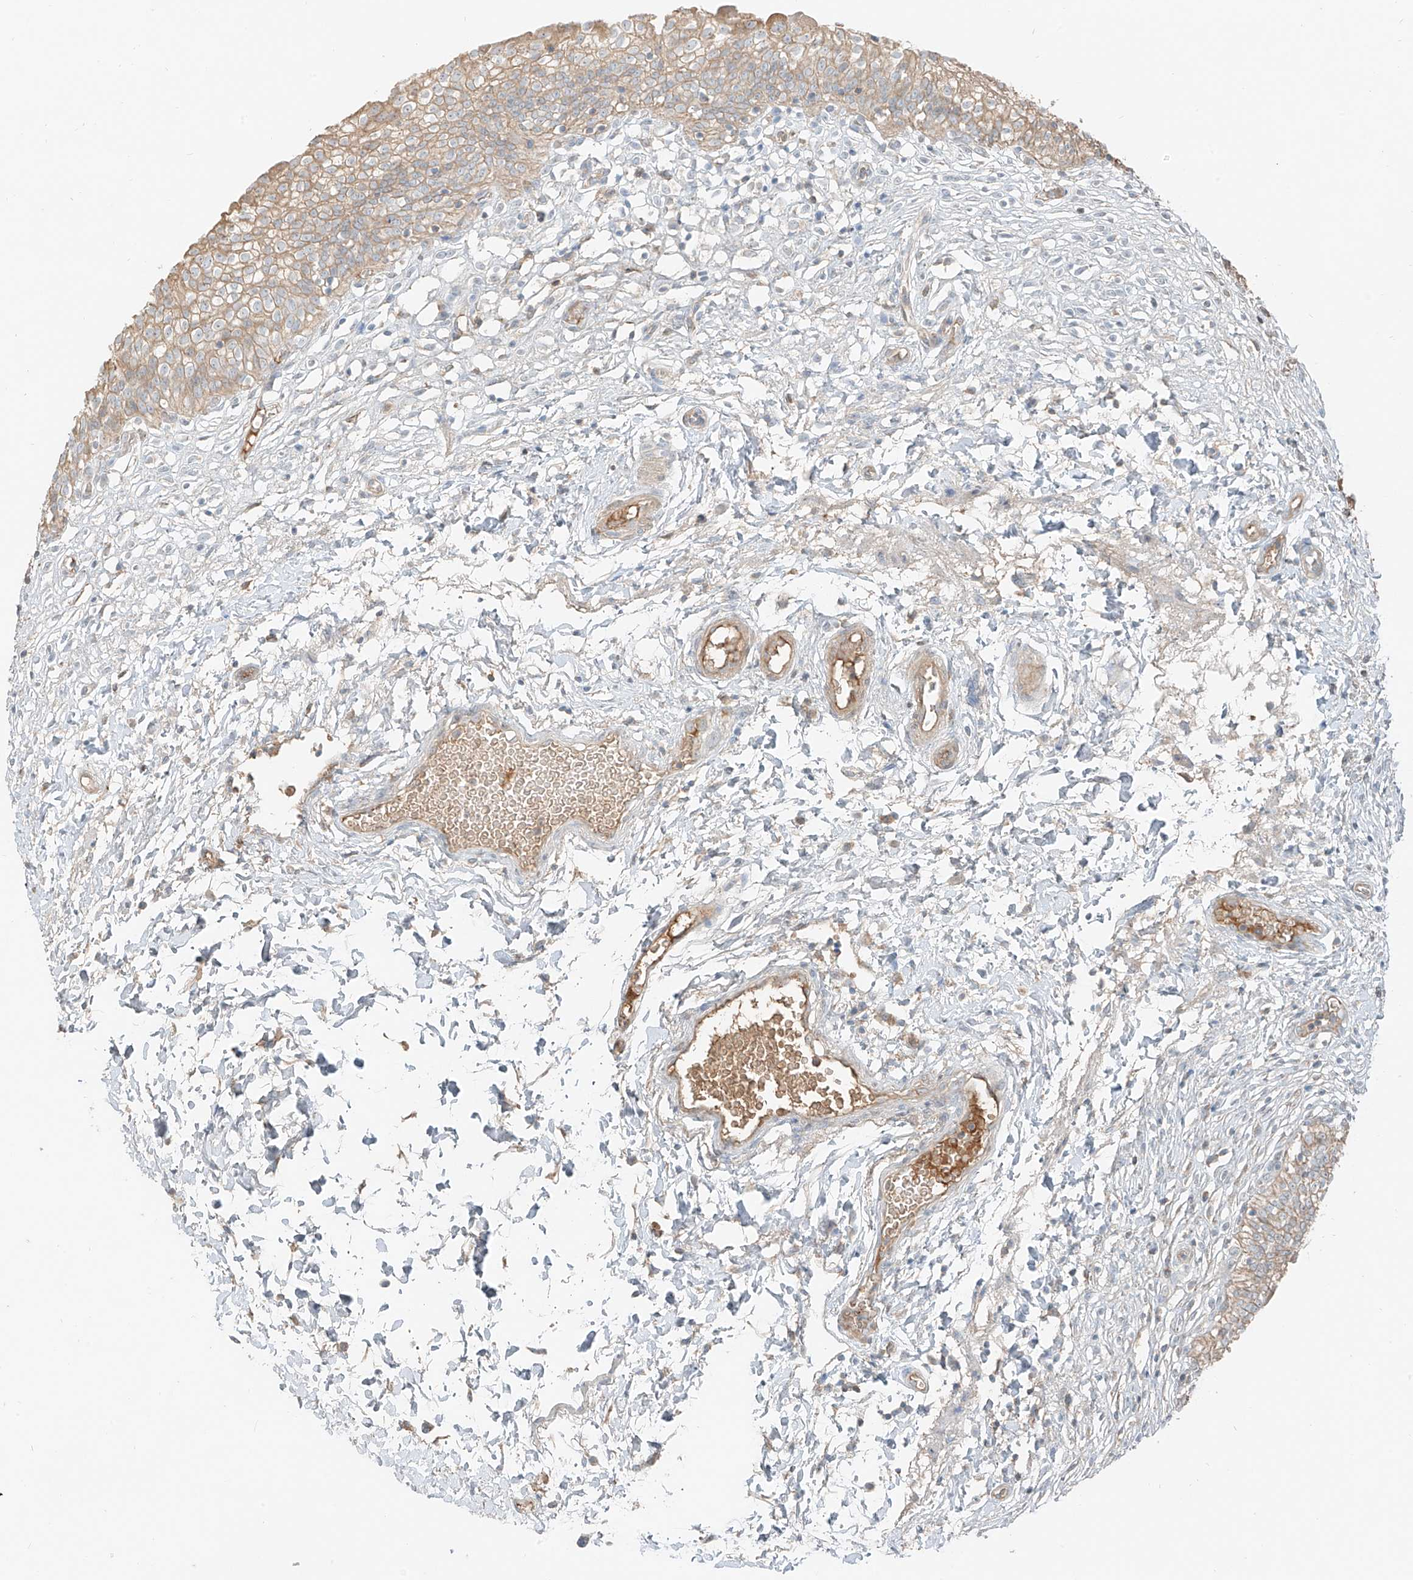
{"staining": {"intensity": "weak", "quantity": ">75%", "location": "cytoplasmic/membranous"}, "tissue": "urinary bladder", "cell_type": "Urothelial cells", "image_type": "normal", "snomed": [{"axis": "morphology", "description": "Normal tissue, NOS"}, {"axis": "topography", "description": "Urinary bladder"}], "caption": "Immunohistochemistry (DAB) staining of unremarkable urinary bladder reveals weak cytoplasmic/membranous protein staining in about >75% of urothelial cells.", "gene": "FSTL1", "patient": {"sex": "male", "age": 55}}